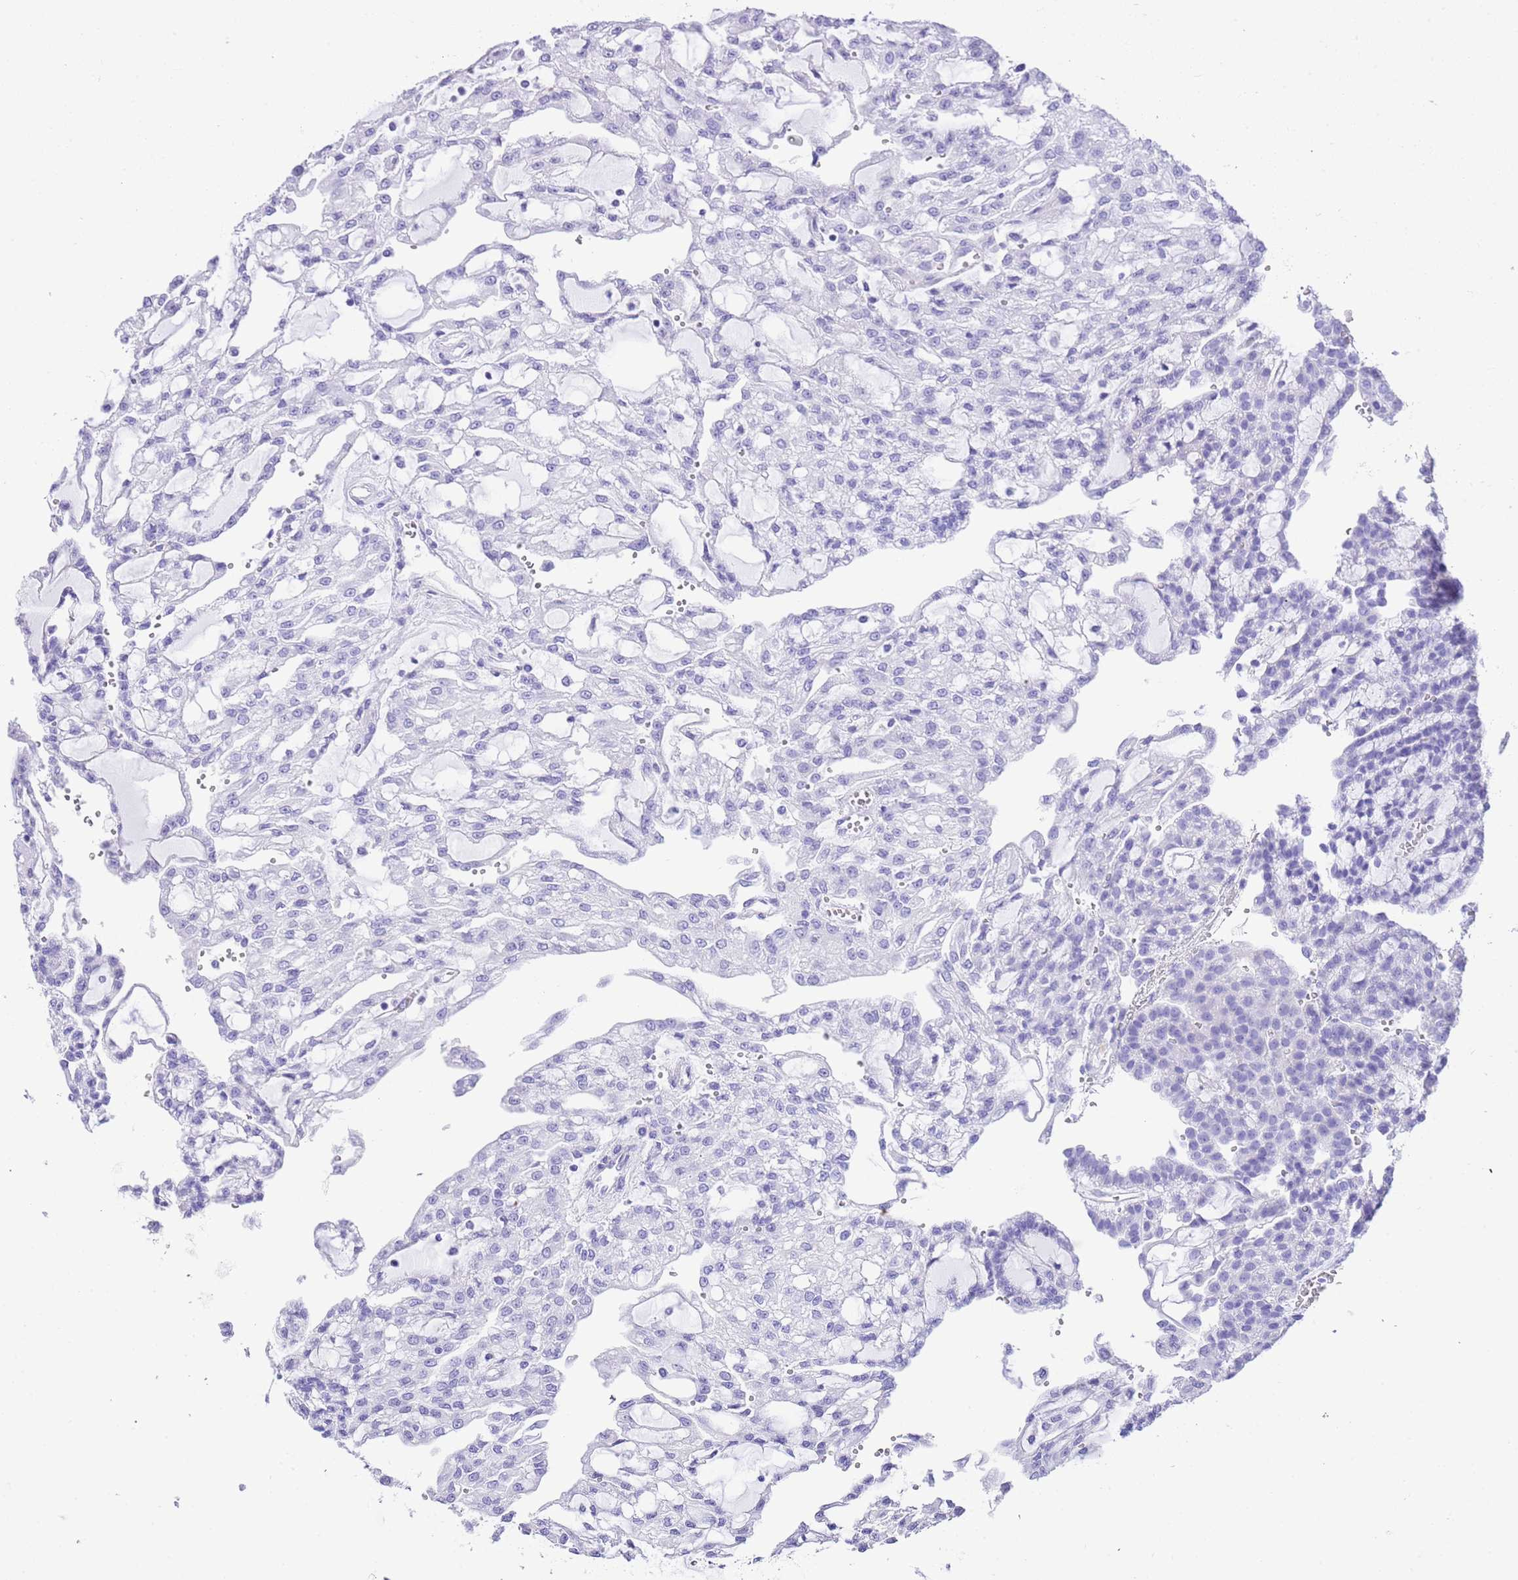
{"staining": {"intensity": "negative", "quantity": "none", "location": "none"}, "tissue": "renal cancer", "cell_type": "Tumor cells", "image_type": "cancer", "snomed": [{"axis": "morphology", "description": "Adenocarcinoma, NOS"}, {"axis": "topography", "description": "Kidney"}], "caption": "IHC micrograph of neoplastic tissue: adenocarcinoma (renal) stained with DAB (3,3'-diaminobenzidine) shows no significant protein expression in tumor cells.", "gene": "KCNC1", "patient": {"sex": "male", "age": 63}}